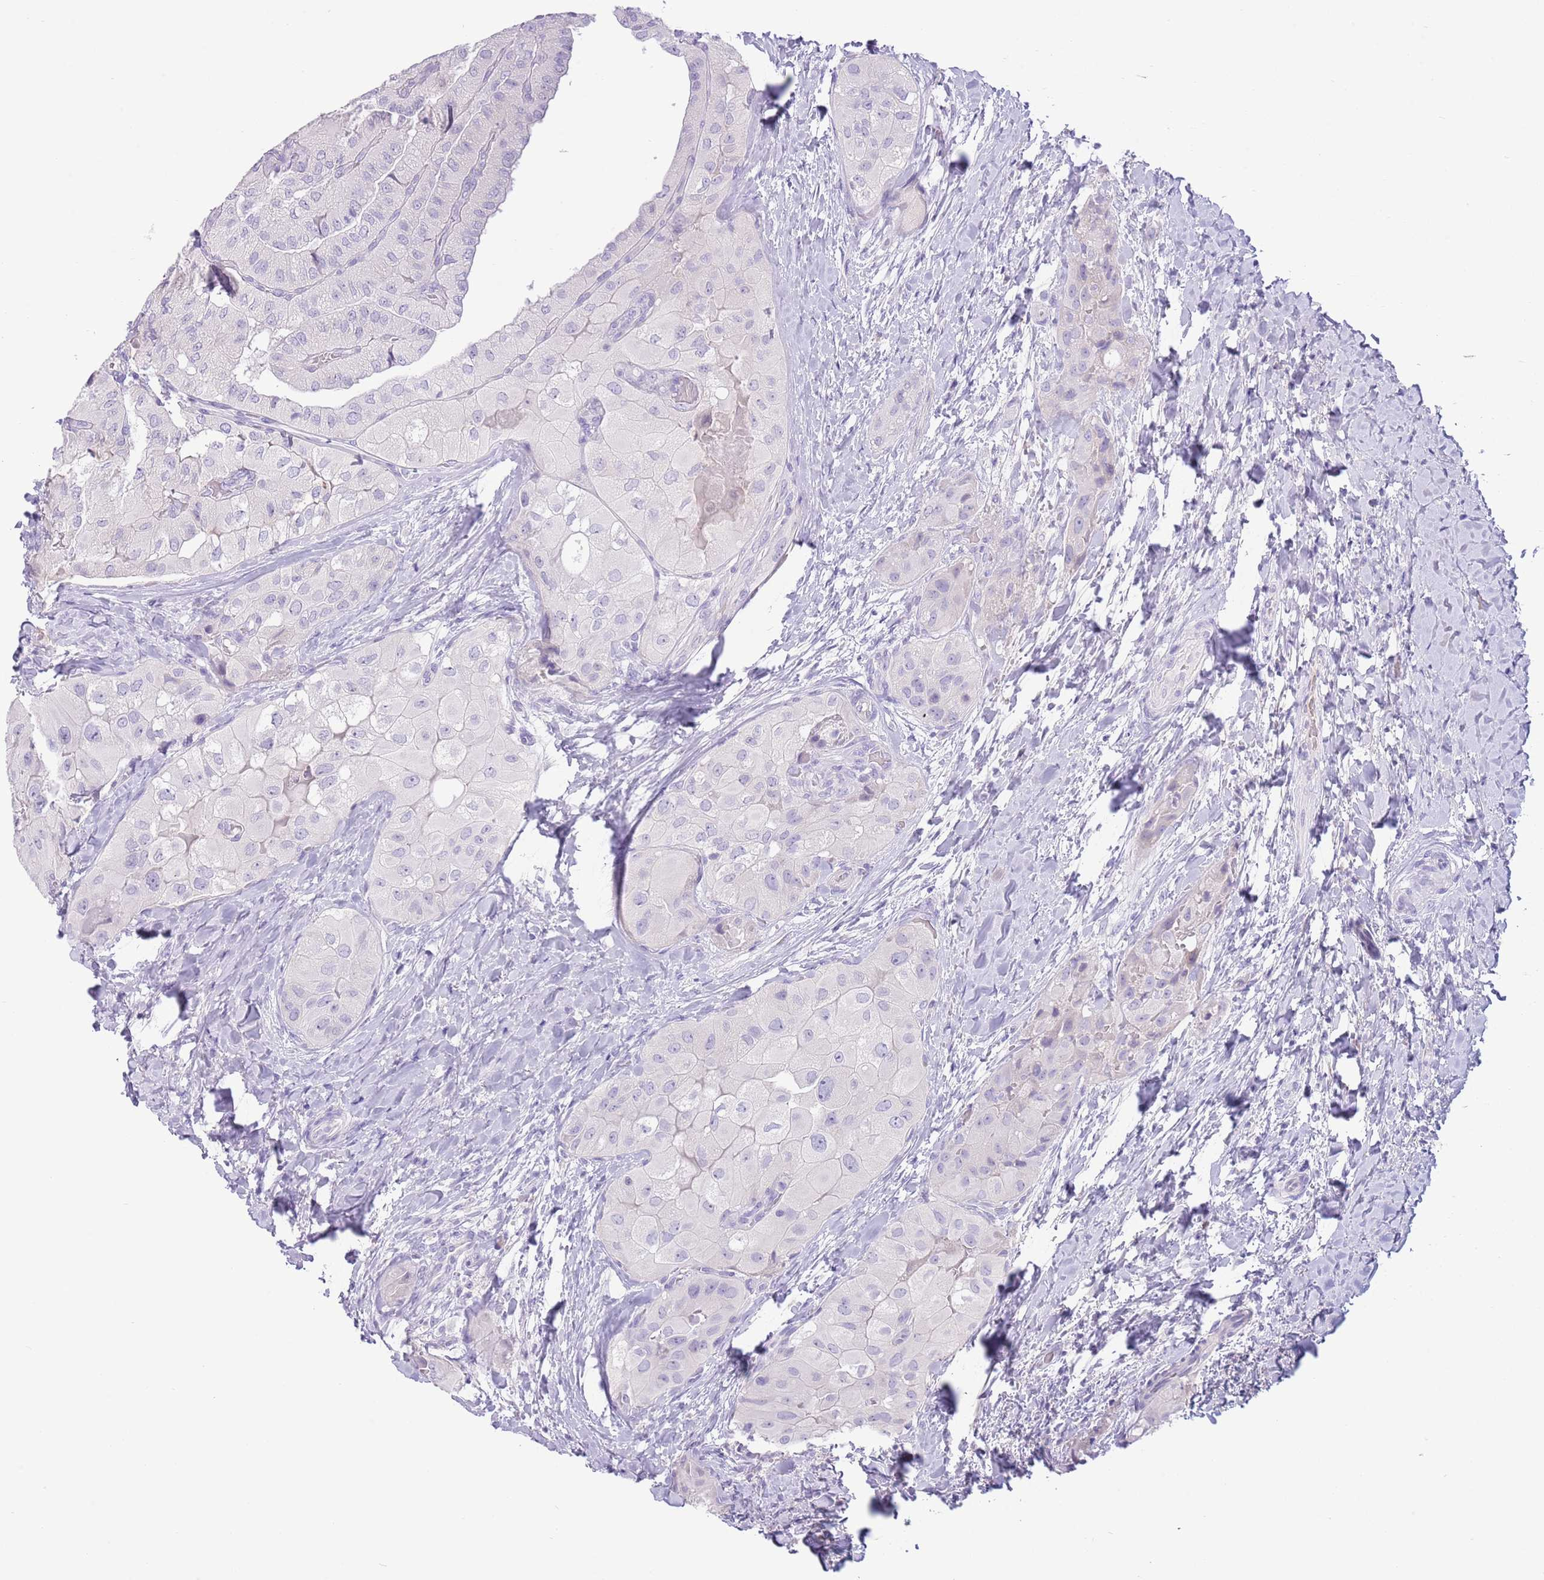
{"staining": {"intensity": "negative", "quantity": "none", "location": "none"}, "tissue": "thyroid cancer", "cell_type": "Tumor cells", "image_type": "cancer", "snomed": [{"axis": "morphology", "description": "Normal tissue, NOS"}, {"axis": "morphology", "description": "Papillary adenocarcinoma, NOS"}, {"axis": "topography", "description": "Thyroid gland"}], "caption": "Immunohistochemistry of human thyroid papillary adenocarcinoma exhibits no positivity in tumor cells. (DAB (3,3'-diaminobenzidine) immunohistochemistry (IHC) visualized using brightfield microscopy, high magnification).", "gene": "TOX2", "patient": {"sex": "female", "age": 59}}